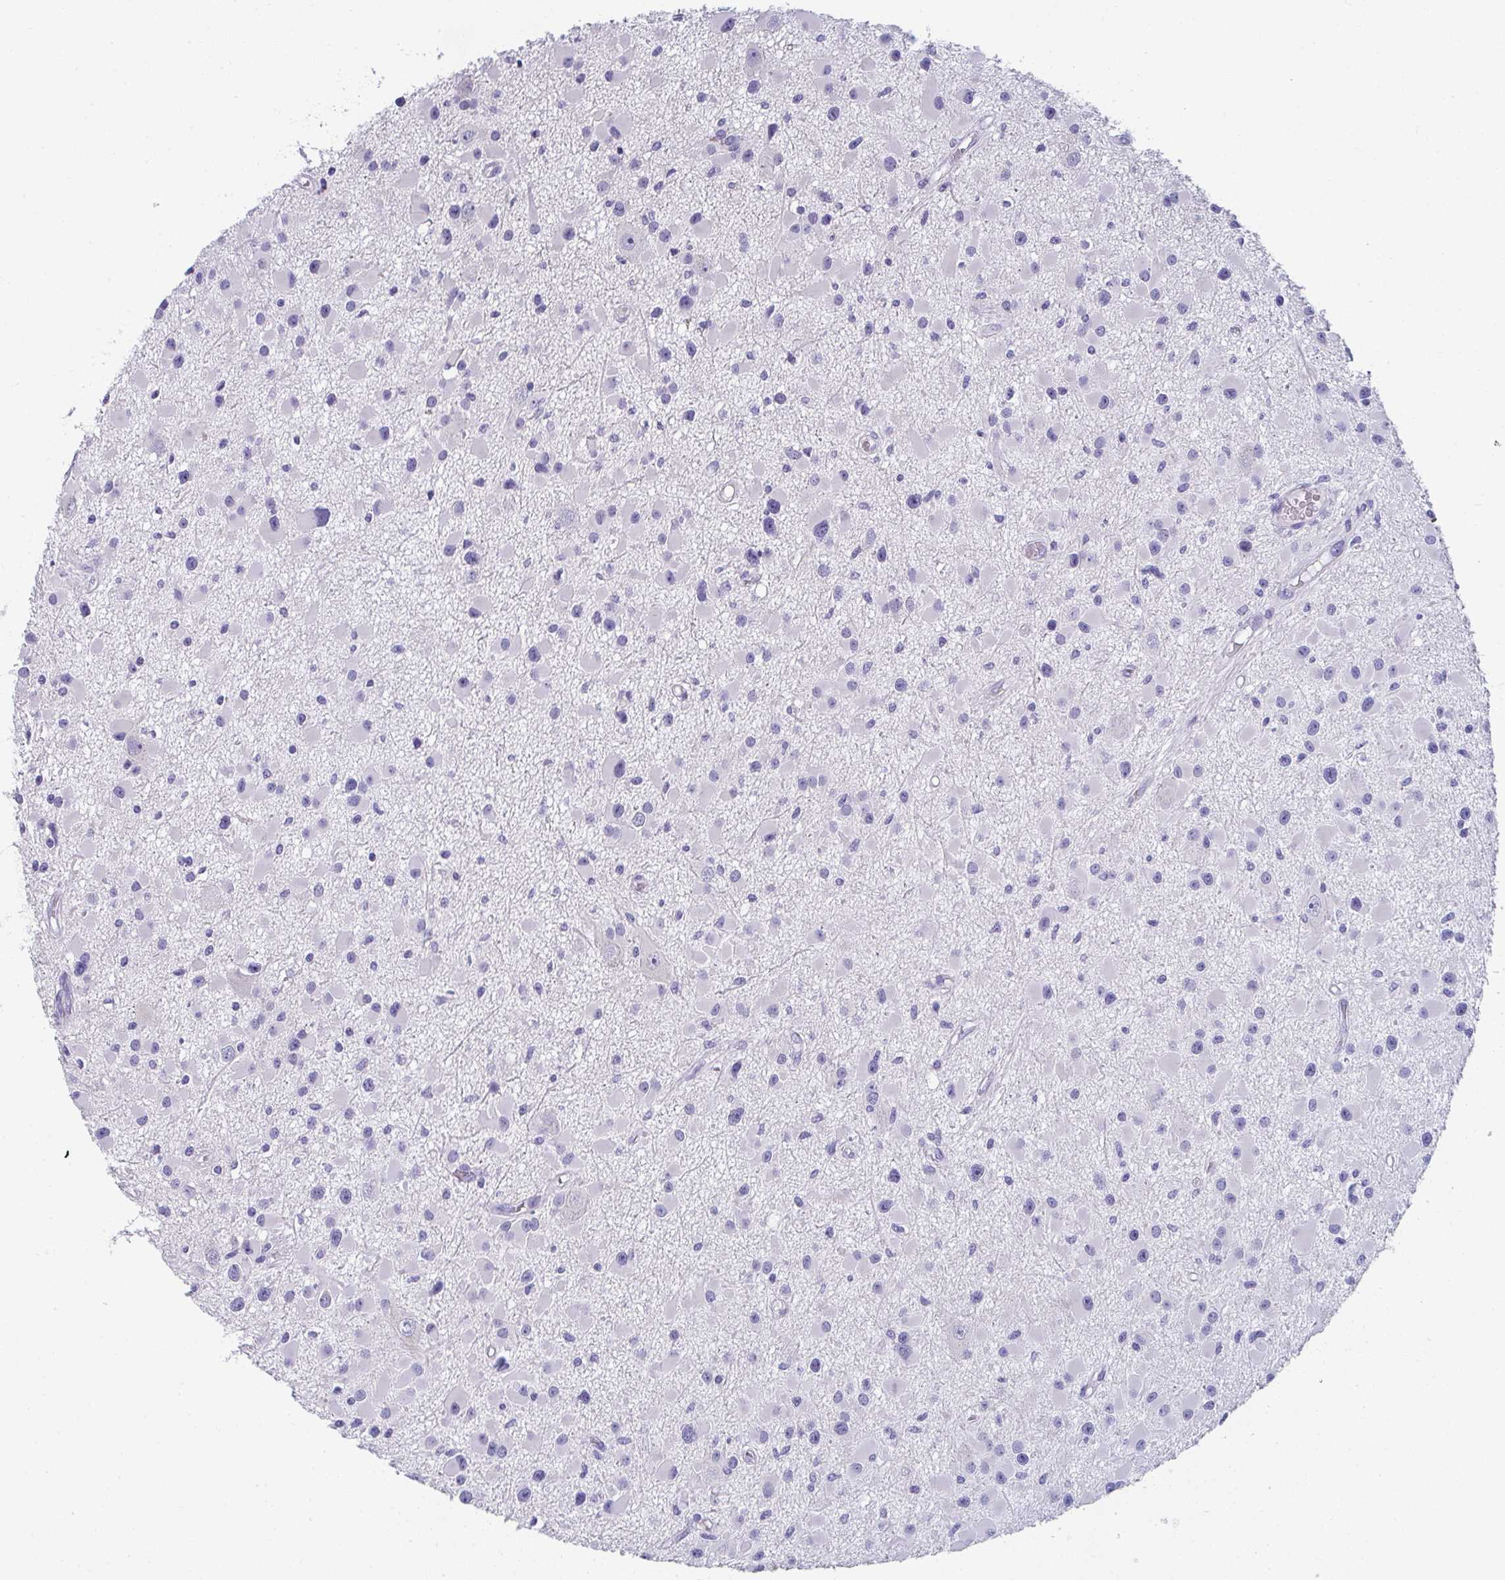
{"staining": {"intensity": "negative", "quantity": "none", "location": "none"}, "tissue": "glioma", "cell_type": "Tumor cells", "image_type": "cancer", "snomed": [{"axis": "morphology", "description": "Glioma, malignant, High grade"}, {"axis": "topography", "description": "Brain"}], "caption": "Tumor cells are negative for protein expression in human high-grade glioma (malignant).", "gene": "TTC30B", "patient": {"sex": "male", "age": 54}}